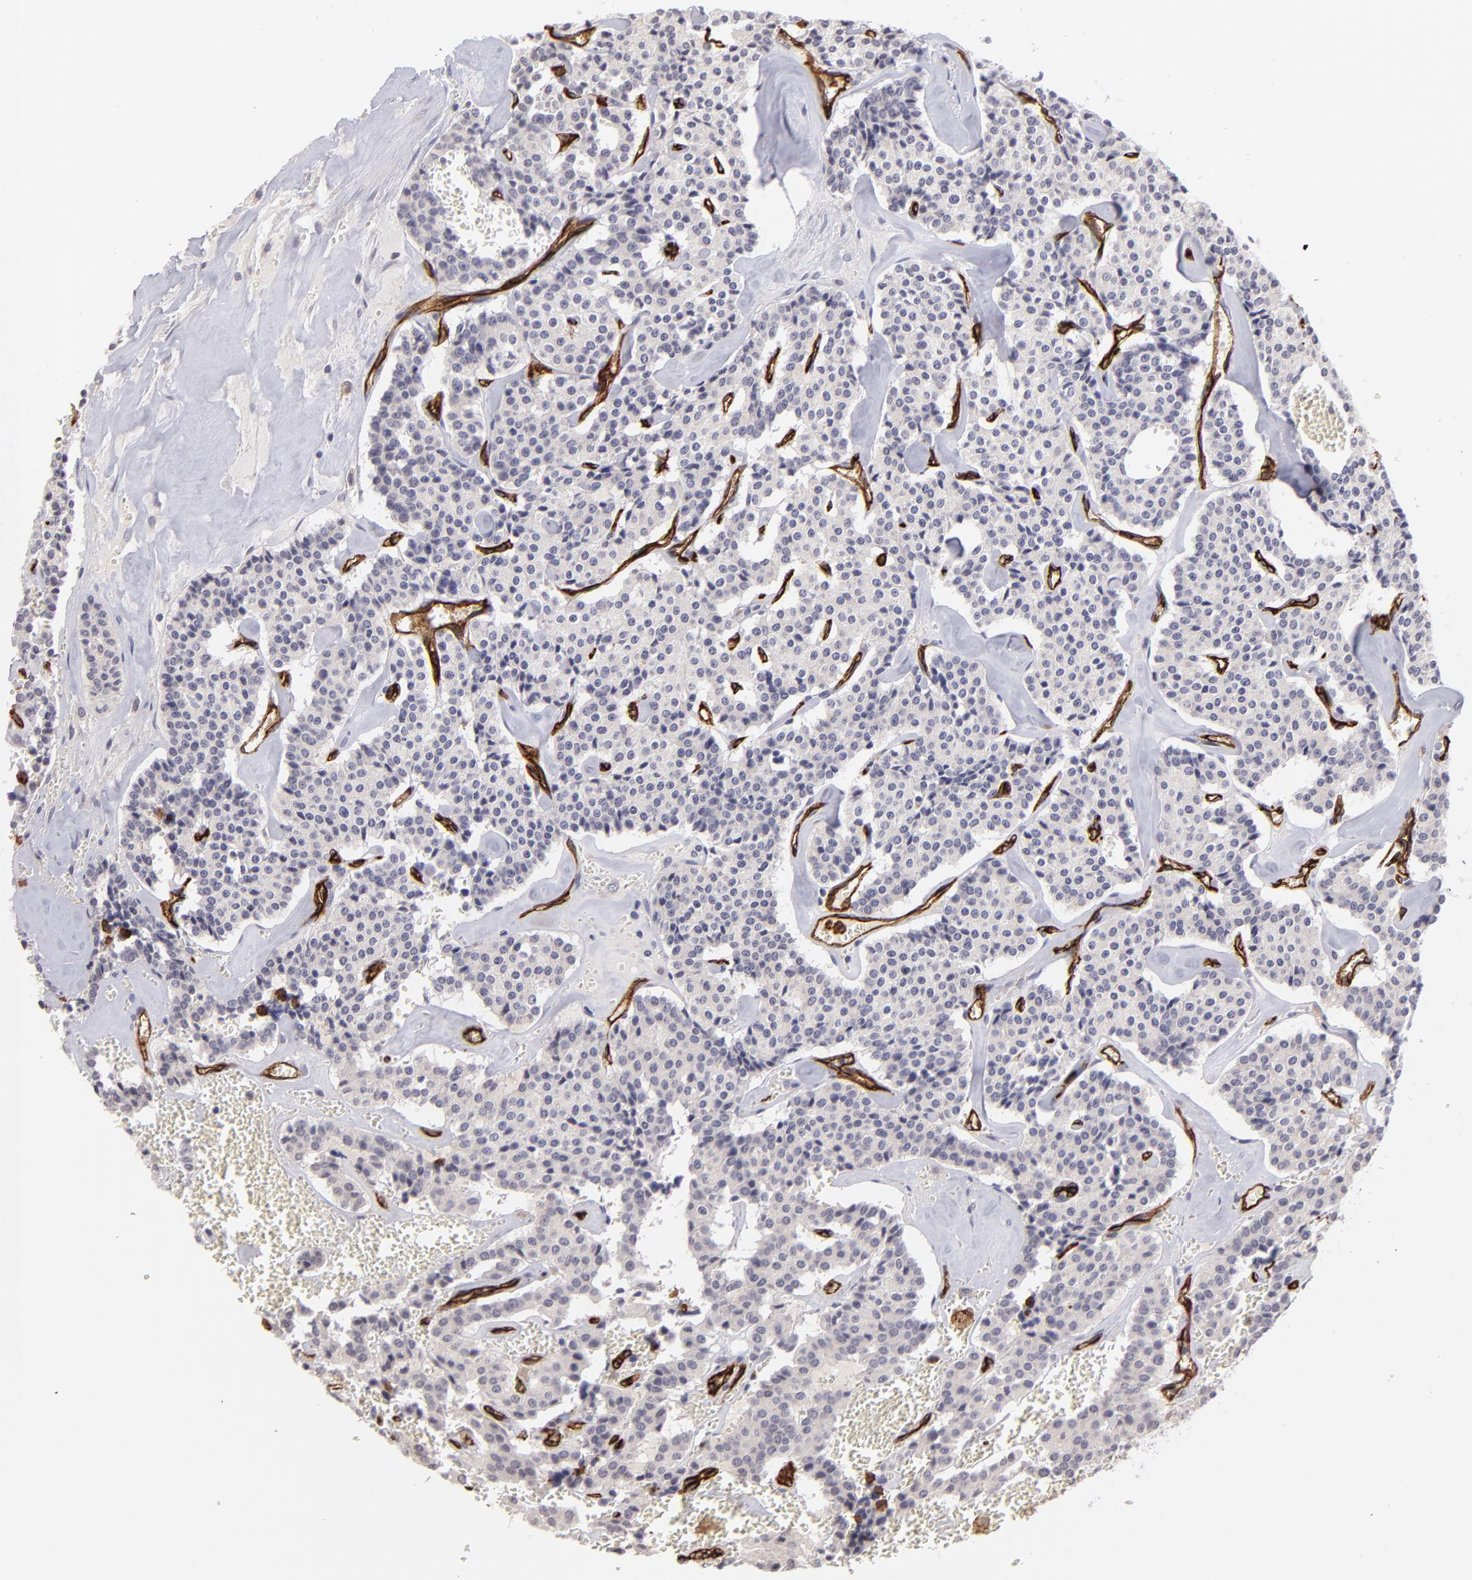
{"staining": {"intensity": "negative", "quantity": "none", "location": "none"}, "tissue": "carcinoid", "cell_type": "Tumor cells", "image_type": "cancer", "snomed": [{"axis": "morphology", "description": "Carcinoid, malignant, NOS"}, {"axis": "topography", "description": "Bronchus"}], "caption": "Histopathology image shows no protein staining in tumor cells of carcinoid tissue.", "gene": "DYSF", "patient": {"sex": "male", "age": 55}}